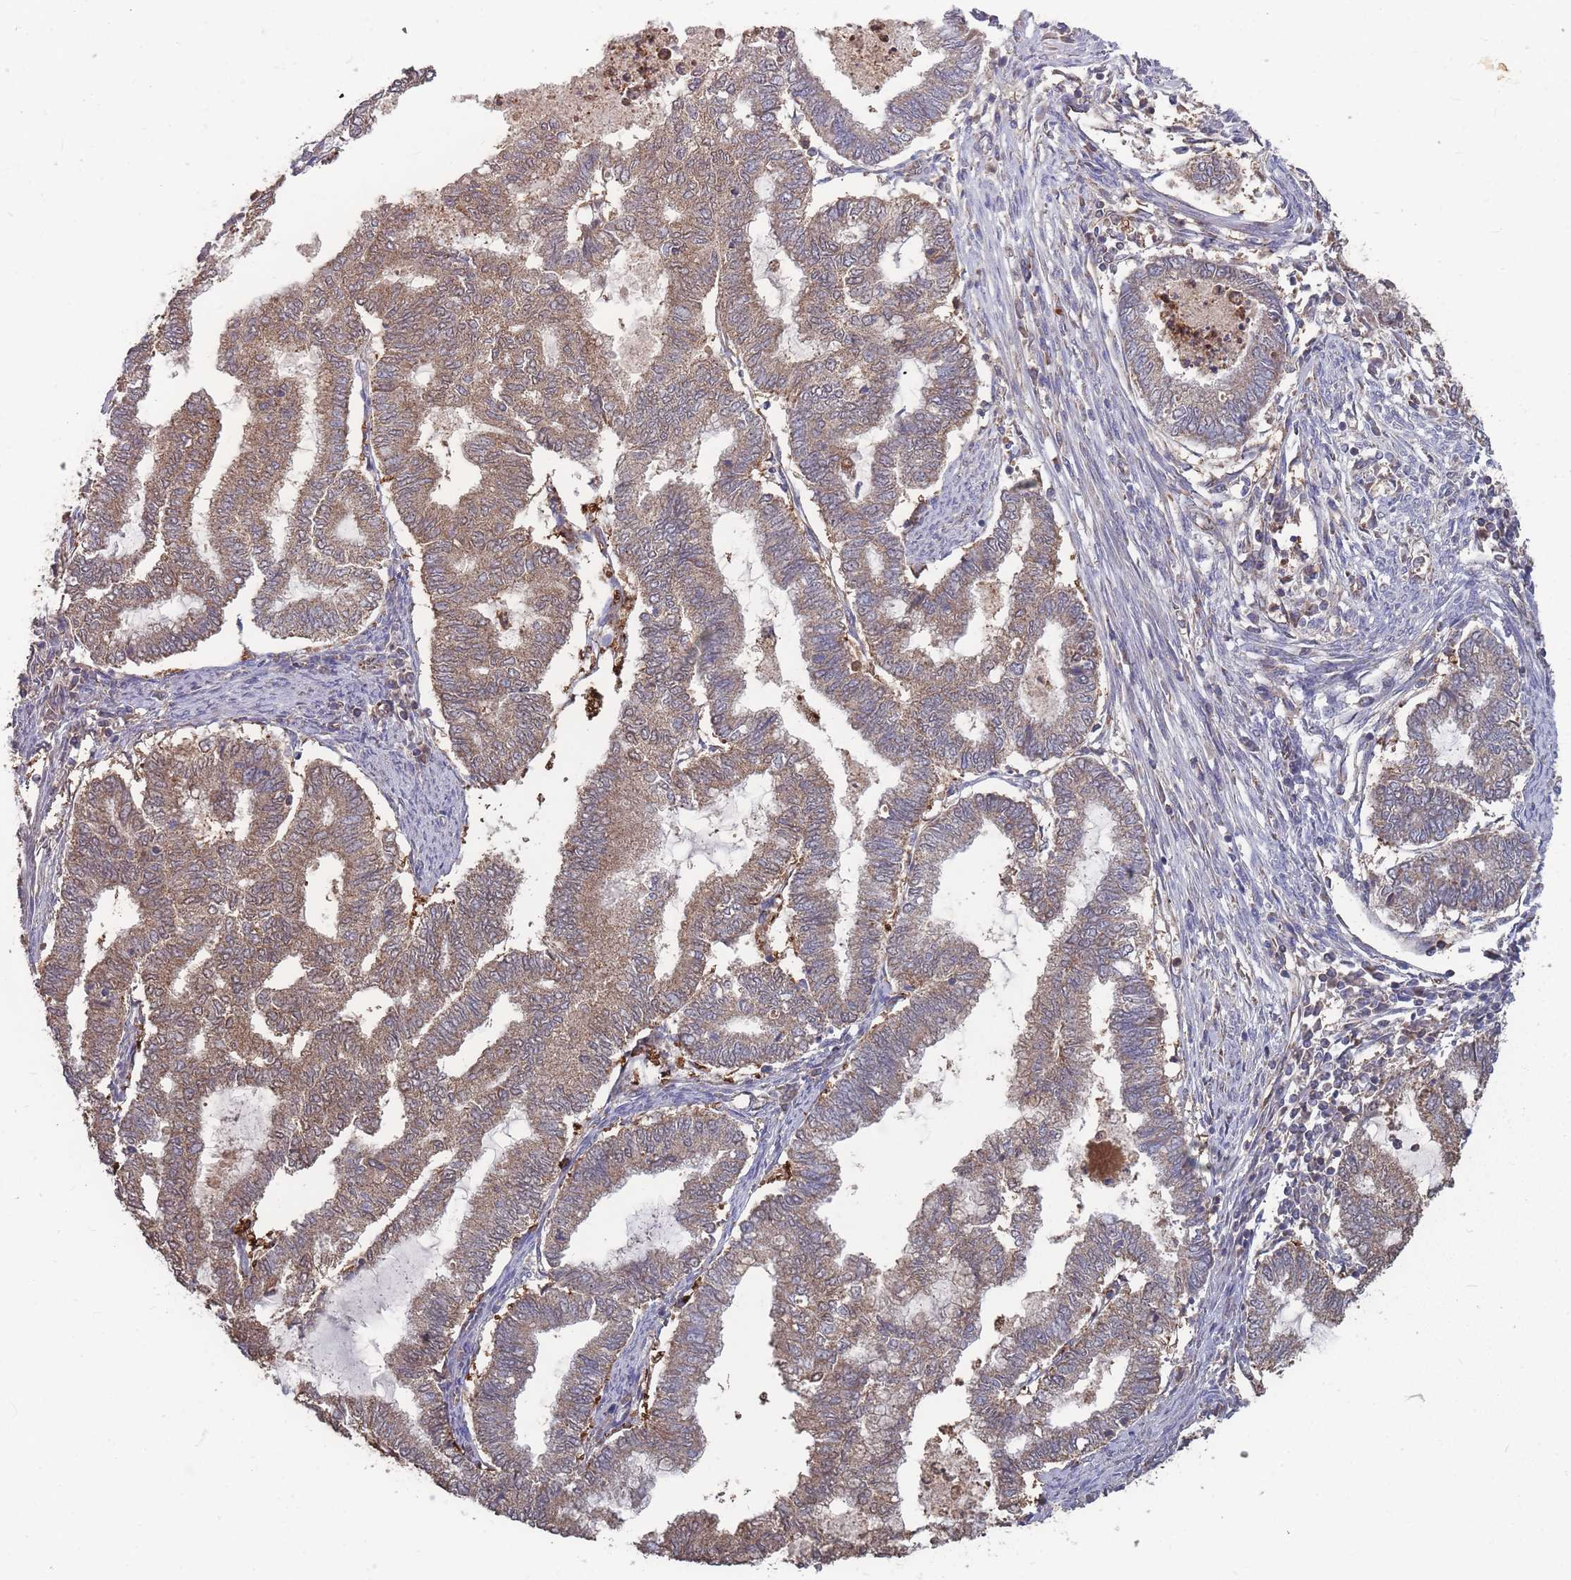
{"staining": {"intensity": "moderate", "quantity": ">75%", "location": "cytoplasmic/membranous"}, "tissue": "endometrial cancer", "cell_type": "Tumor cells", "image_type": "cancer", "snomed": [{"axis": "morphology", "description": "Adenocarcinoma, NOS"}, {"axis": "topography", "description": "Endometrium"}], "caption": "The histopathology image shows immunohistochemical staining of endometrial cancer. There is moderate cytoplasmic/membranous expression is seen in about >75% of tumor cells.", "gene": "SLC35B4", "patient": {"sex": "female", "age": 79}}